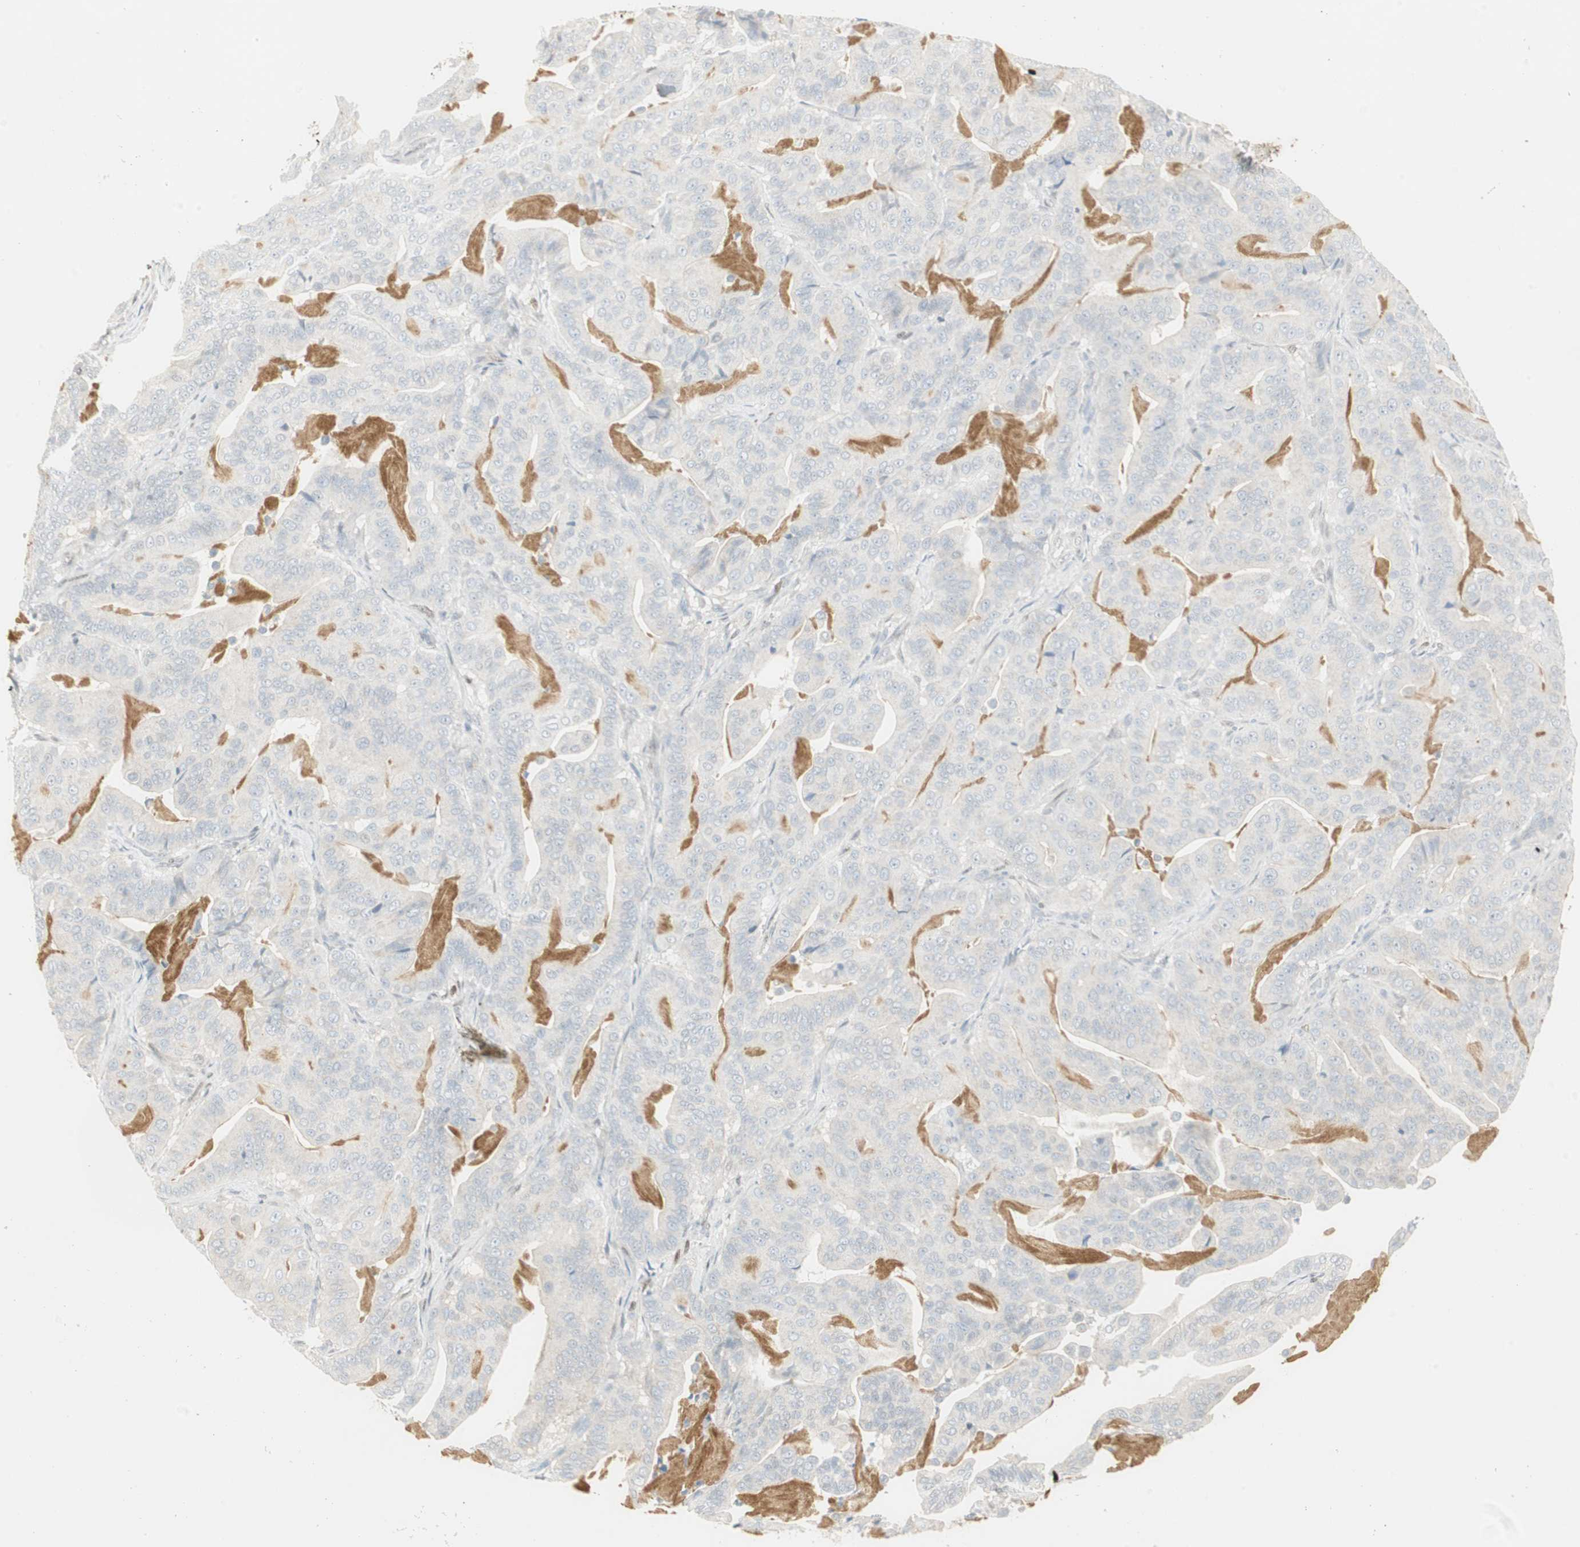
{"staining": {"intensity": "negative", "quantity": "none", "location": "none"}, "tissue": "pancreatic cancer", "cell_type": "Tumor cells", "image_type": "cancer", "snomed": [{"axis": "morphology", "description": "Adenocarcinoma, NOS"}, {"axis": "topography", "description": "Pancreas"}], "caption": "An image of adenocarcinoma (pancreatic) stained for a protein shows no brown staining in tumor cells. The staining is performed using DAB (3,3'-diaminobenzidine) brown chromogen with nuclei counter-stained in using hematoxylin.", "gene": "RUNX2", "patient": {"sex": "male", "age": 63}}